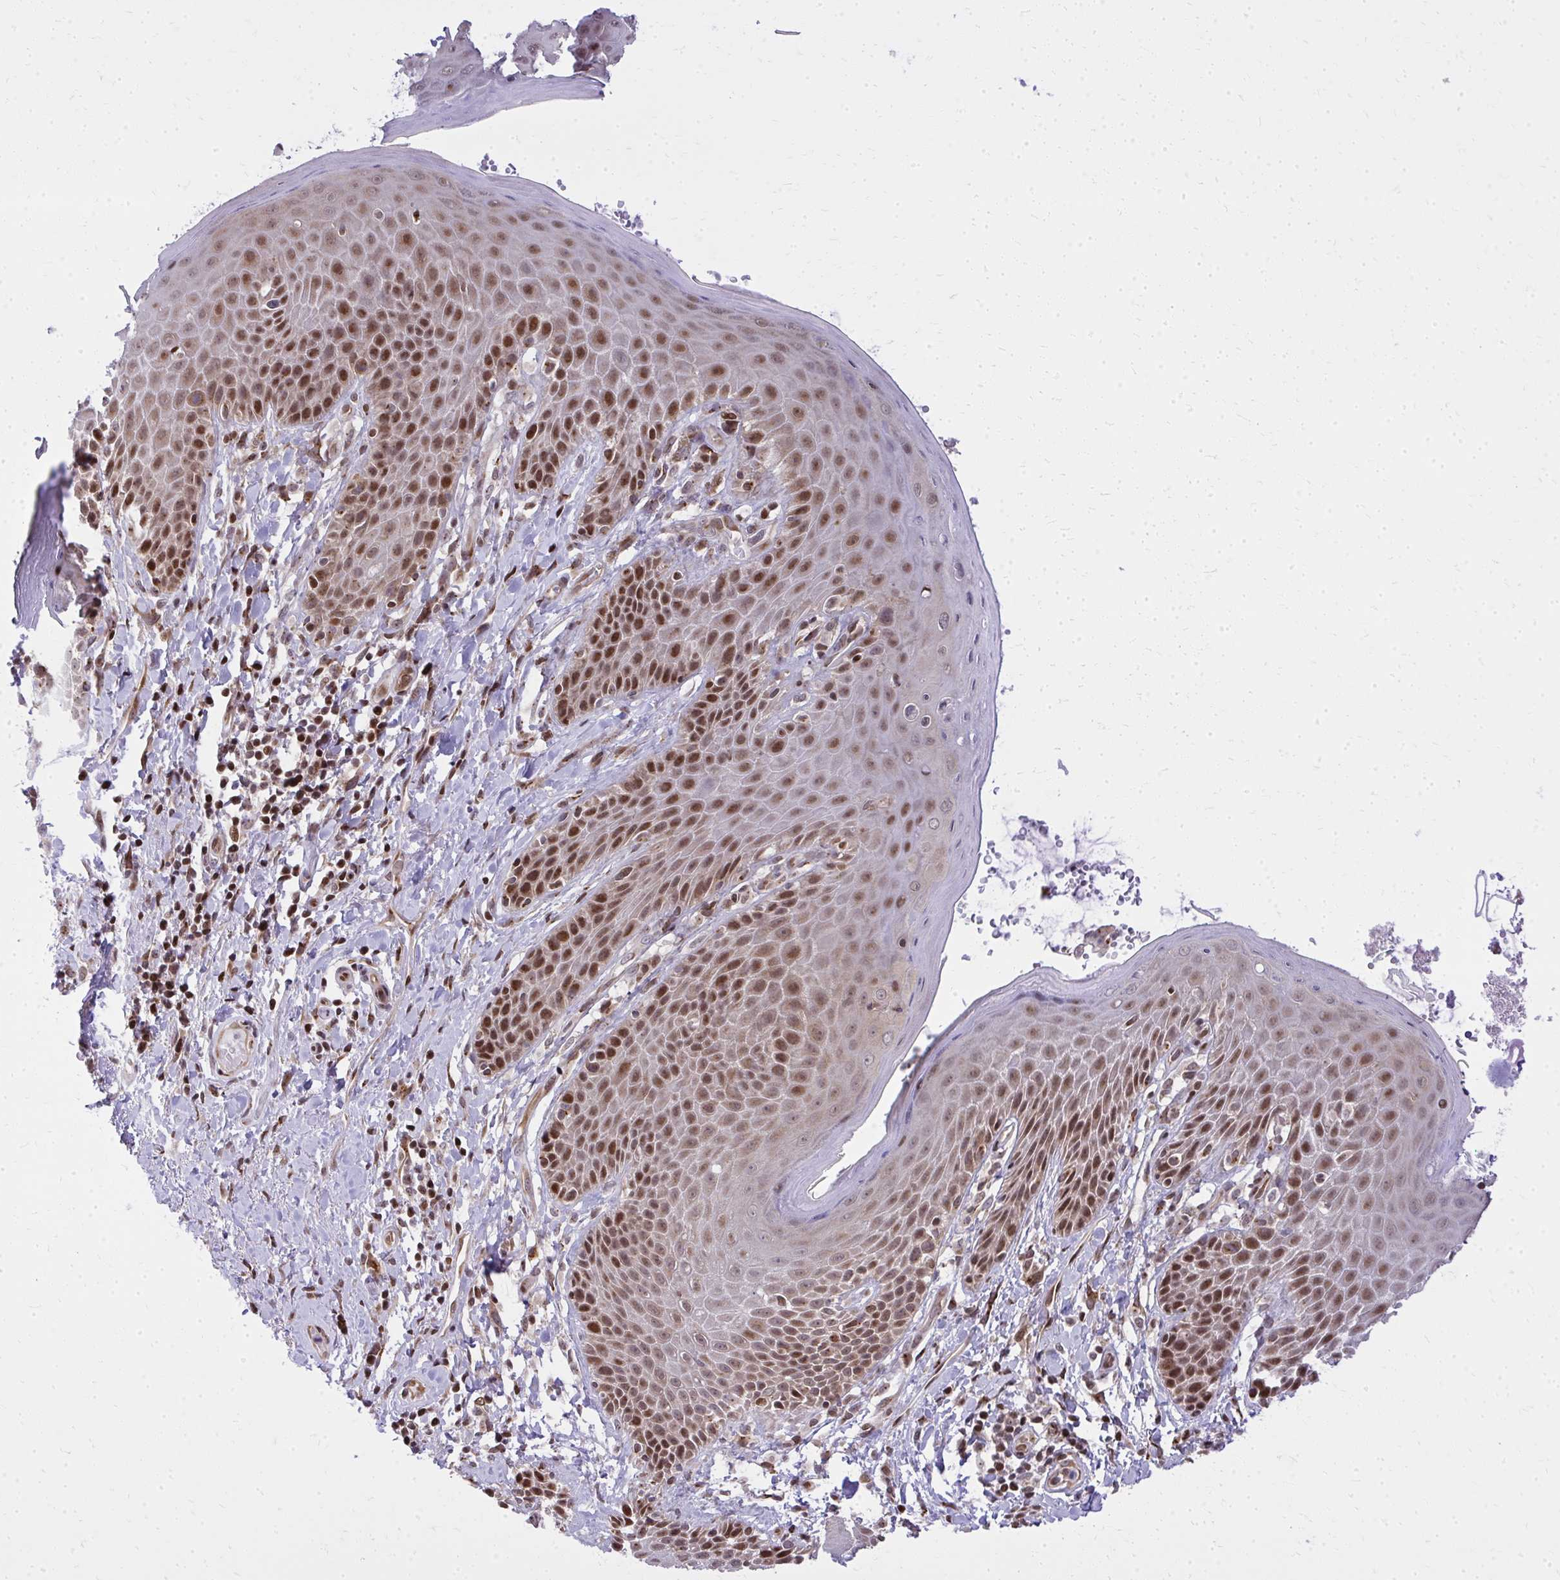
{"staining": {"intensity": "moderate", "quantity": "25%-75%", "location": "nuclear"}, "tissue": "skin", "cell_type": "Epidermal cells", "image_type": "normal", "snomed": [{"axis": "morphology", "description": "Normal tissue, NOS"}, {"axis": "topography", "description": "Anal"}, {"axis": "topography", "description": "Peripheral nerve tissue"}], "caption": "Epidermal cells reveal medium levels of moderate nuclear expression in approximately 25%-75% of cells in normal skin. (IHC, brightfield microscopy, high magnification).", "gene": "PIGY", "patient": {"sex": "male", "age": 51}}